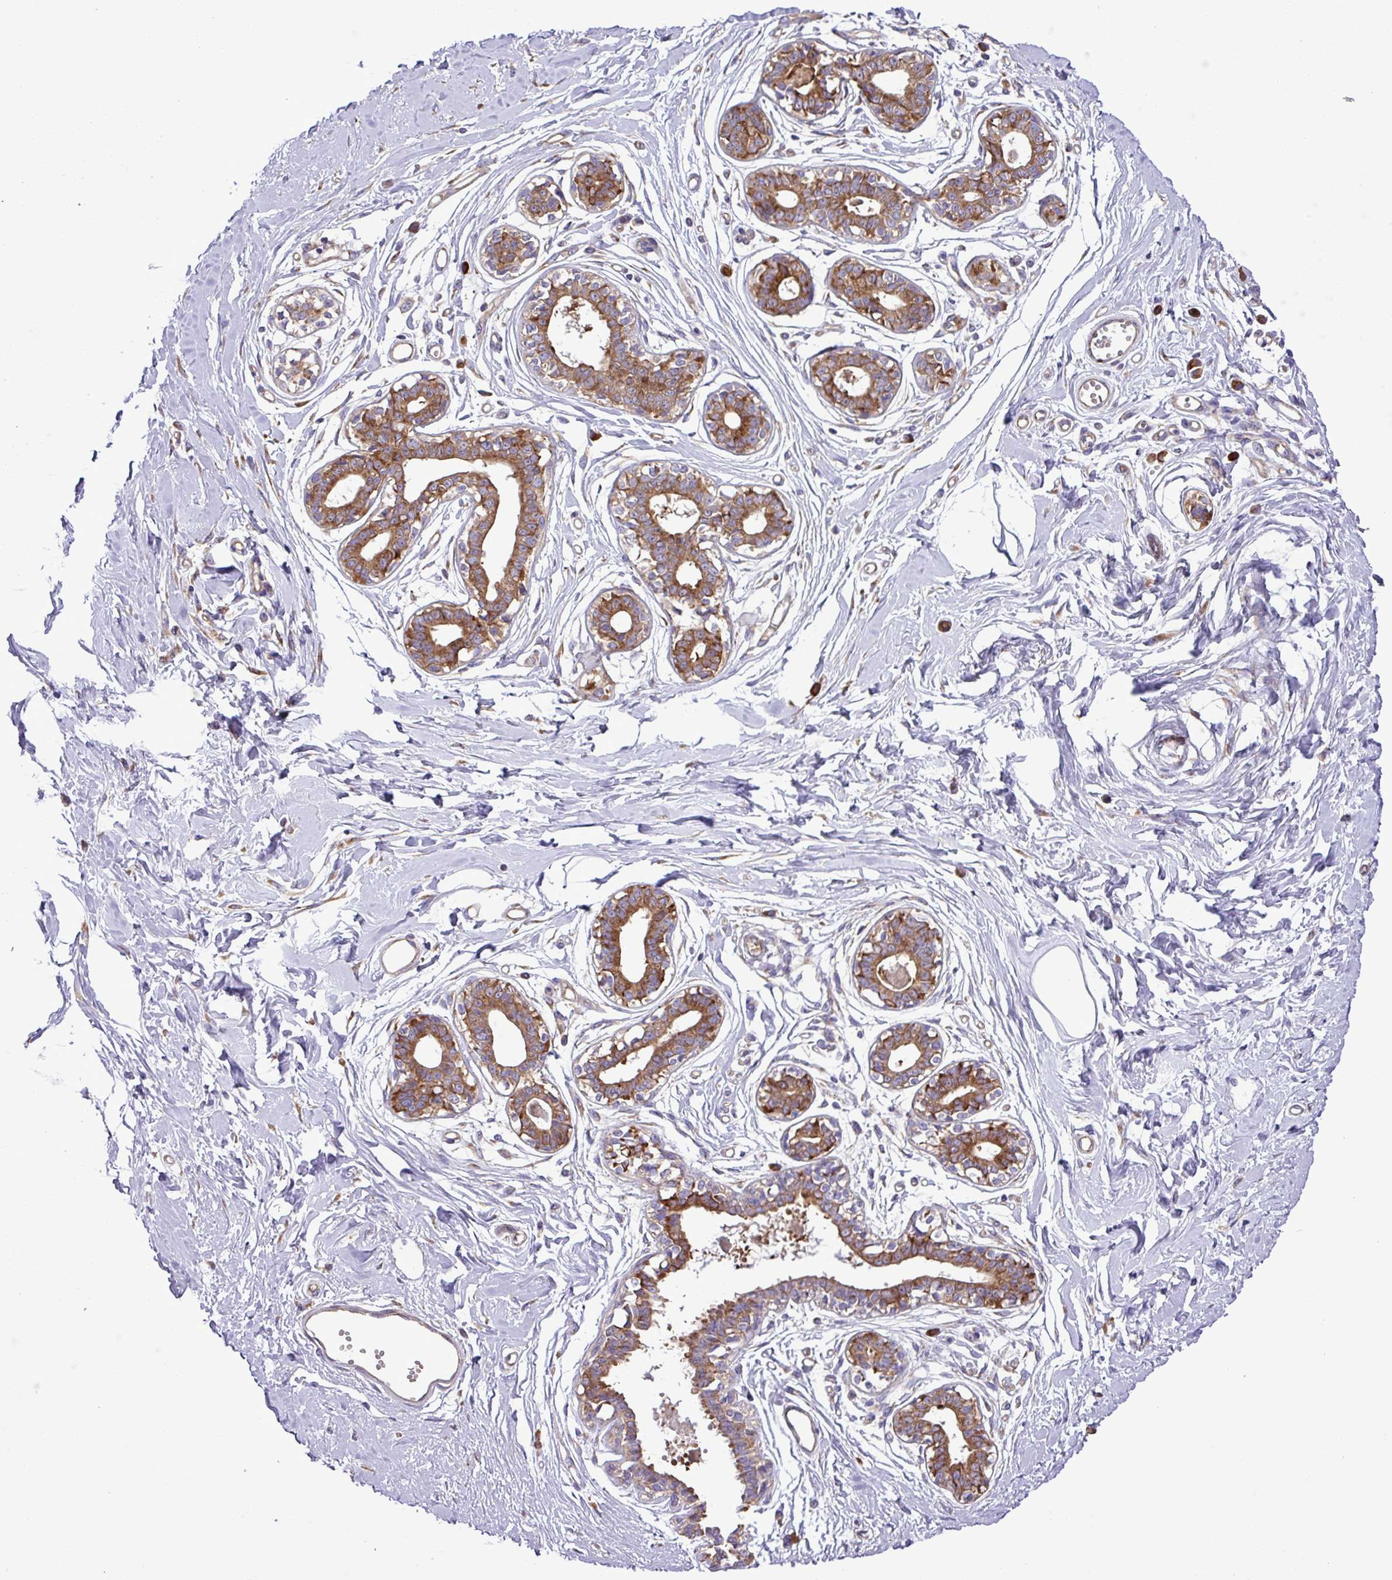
{"staining": {"intensity": "negative", "quantity": "none", "location": "none"}, "tissue": "breast", "cell_type": "Adipocytes", "image_type": "normal", "snomed": [{"axis": "morphology", "description": "Normal tissue, NOS"}, {"axis": "topography", "description": "Breast"}], "caption": "Immunohistochemistry (IHC) image of normal breast: human breast stained with DAB (3,3'-diaminobenzidine) demonstrates no significant protein expression in adipocytes. (DAB IHC with hematoxylin counter stain).", "gene": "RPL13", "patient": {"sex": "female", "age": 45}}